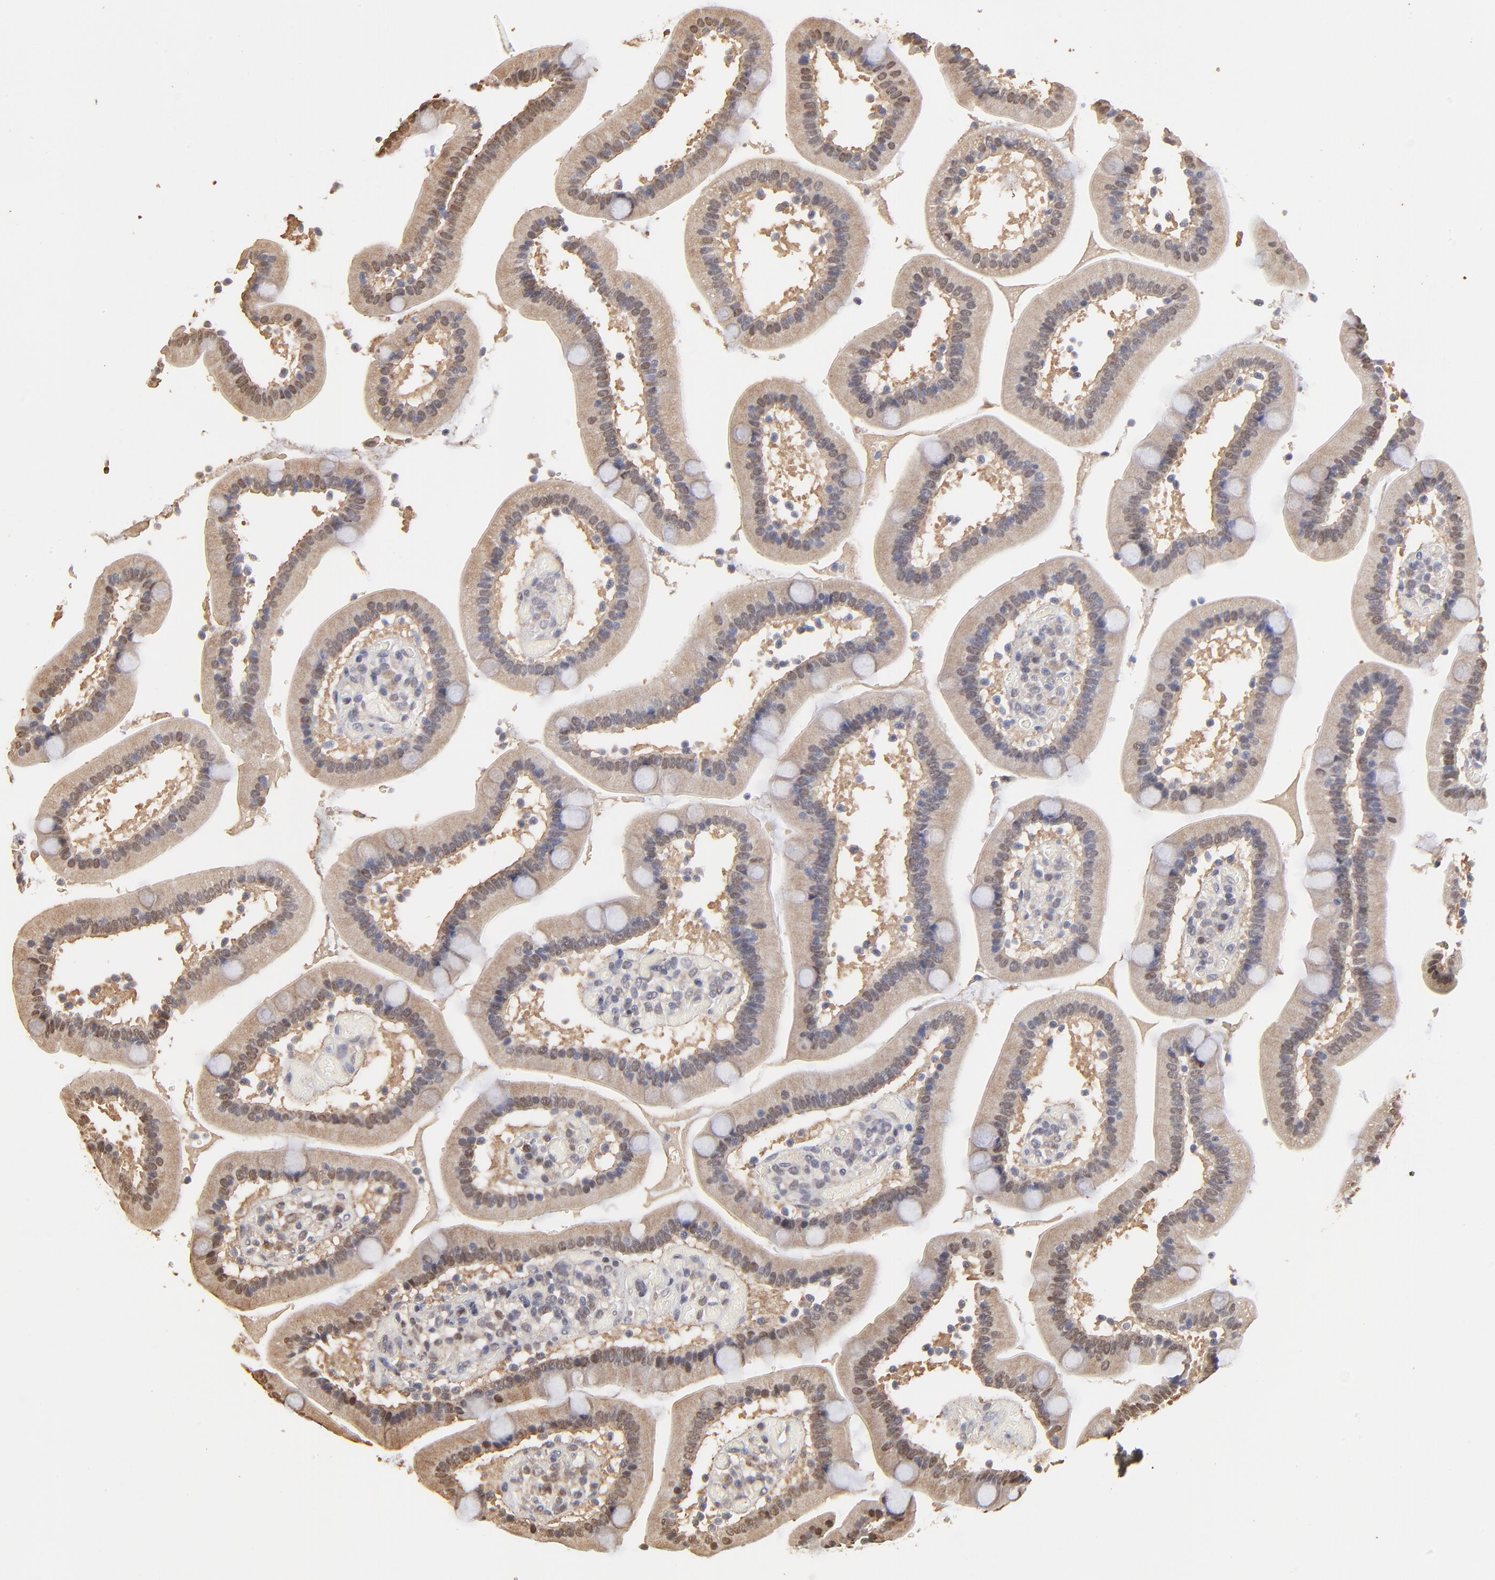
{"staining": {"intensity": "weak", "quantity": "25%-75%", "location": "cytoplasmic/membranous,nuclear"}, "tissue": "duodenum", "cell_type": "Glandular cells", "image_type": "normal", "snomed": [{"axis": "morphology", "description": "Normal tissue, NOS"}, {"axis": "topography", "description": "Duodenum"}], "caption": "The histopathology image shows staining of benign duodenum, revealing weak cytoplasmic/membranous,nuclear protein positivity (brown color) within glandular cells. The protein is stained brown, and the nuclei are stained in blue (DAB IHC with brightfield microscopy, high magnification).", "gene": "BIRC5", "patient": {"sex": "male", "age": 66}}